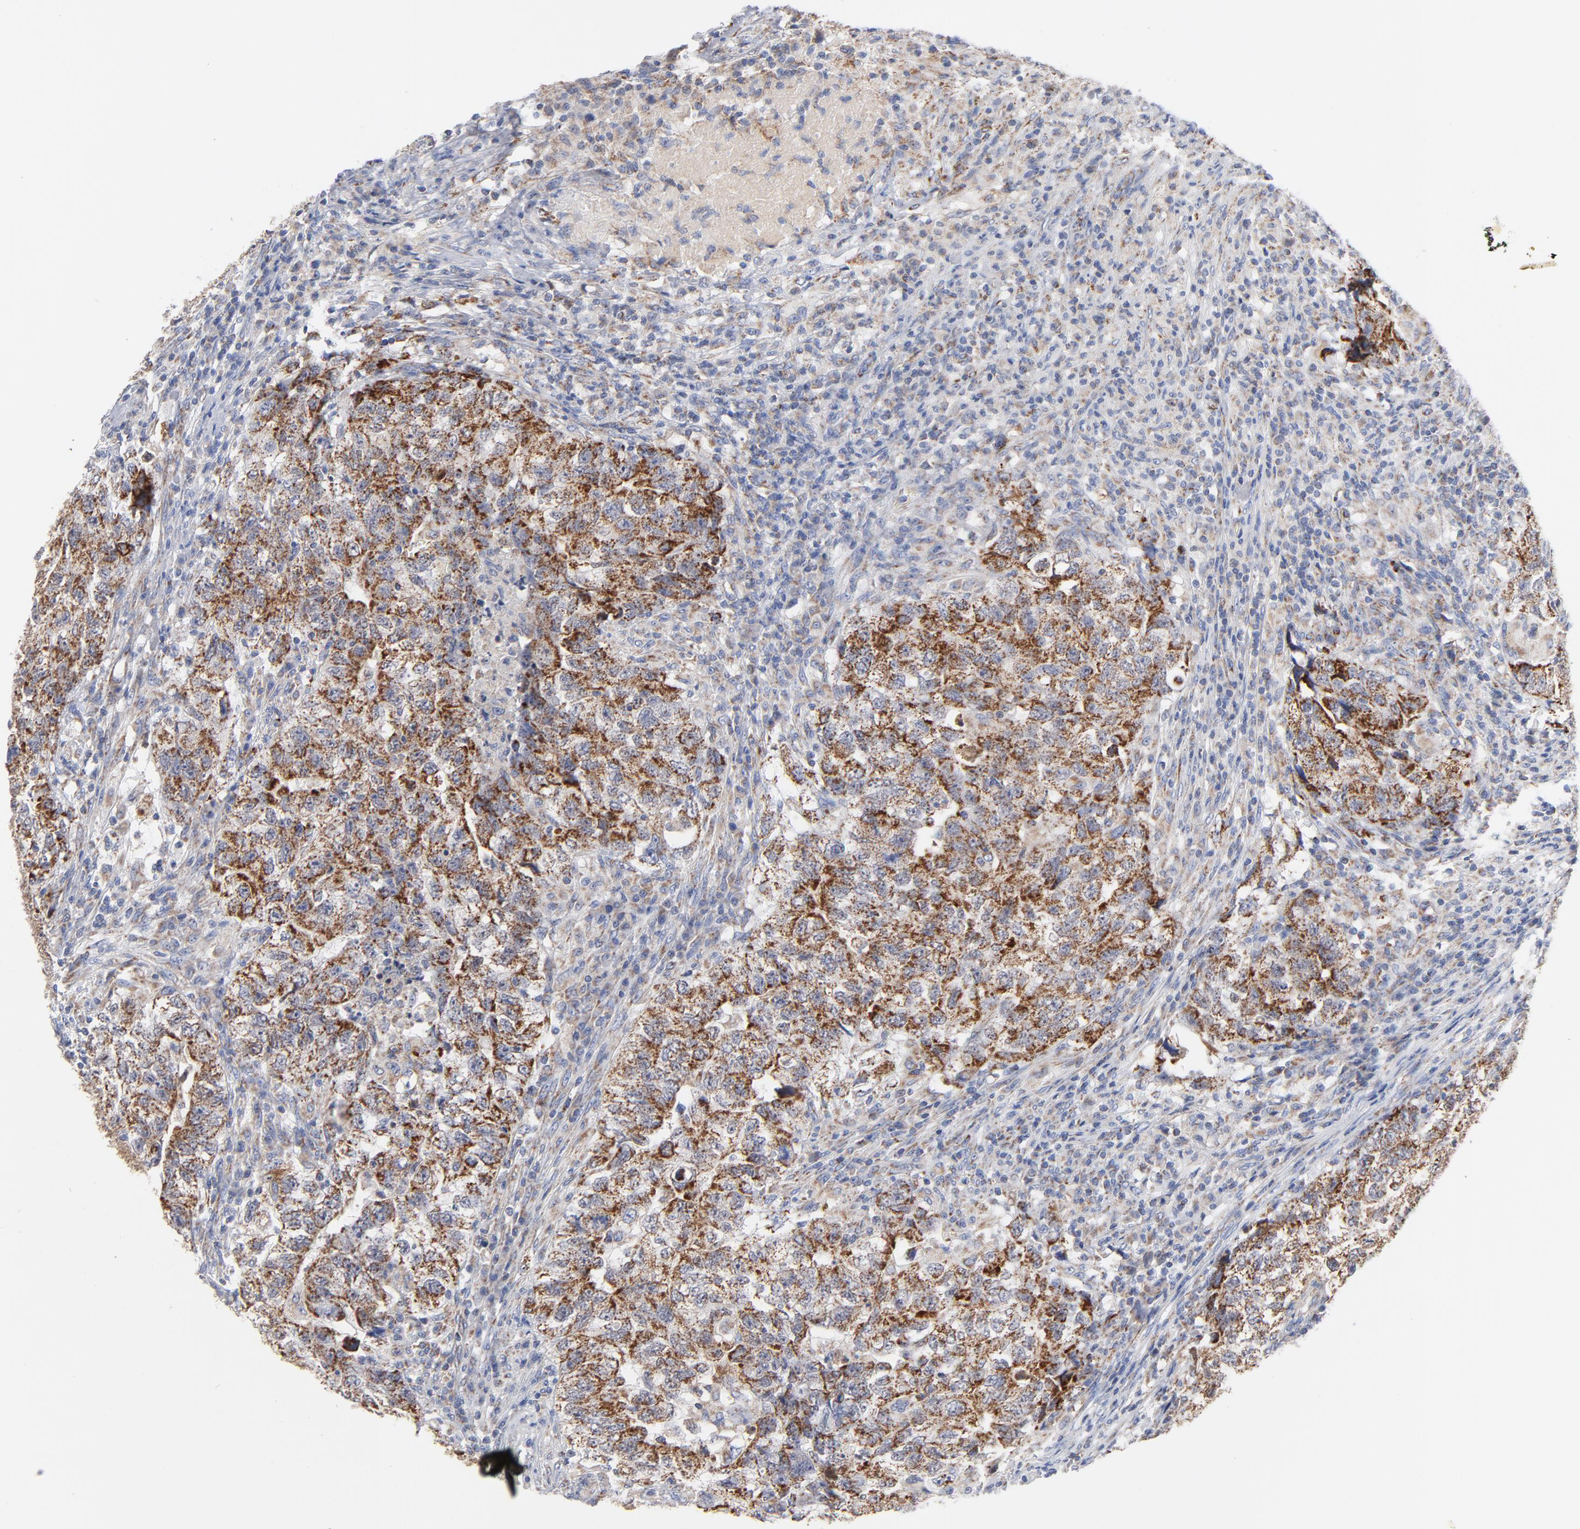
{"staining": {"intensity": "strong", "quantity": ">75%", "location": "cytoplasmic/membranous"}, "tissue": "testis cancer", "cell_type": "Tumor cells", "image_type": "cancer", "snomed": [{"axis": "morphology", "description": "Carcinoma, Embryonal, NOS"}, {"axis": "topography", "description": "Testis"}], "caption": "This is a micrograph of immunohistochemistry staining of embryonal carcinoma (testis), which shows strong positivity in the cytoplasmic/membranous of tumor cells.", "gene": "DIABLO", "patient": {"sex": "male", "age": 21}}